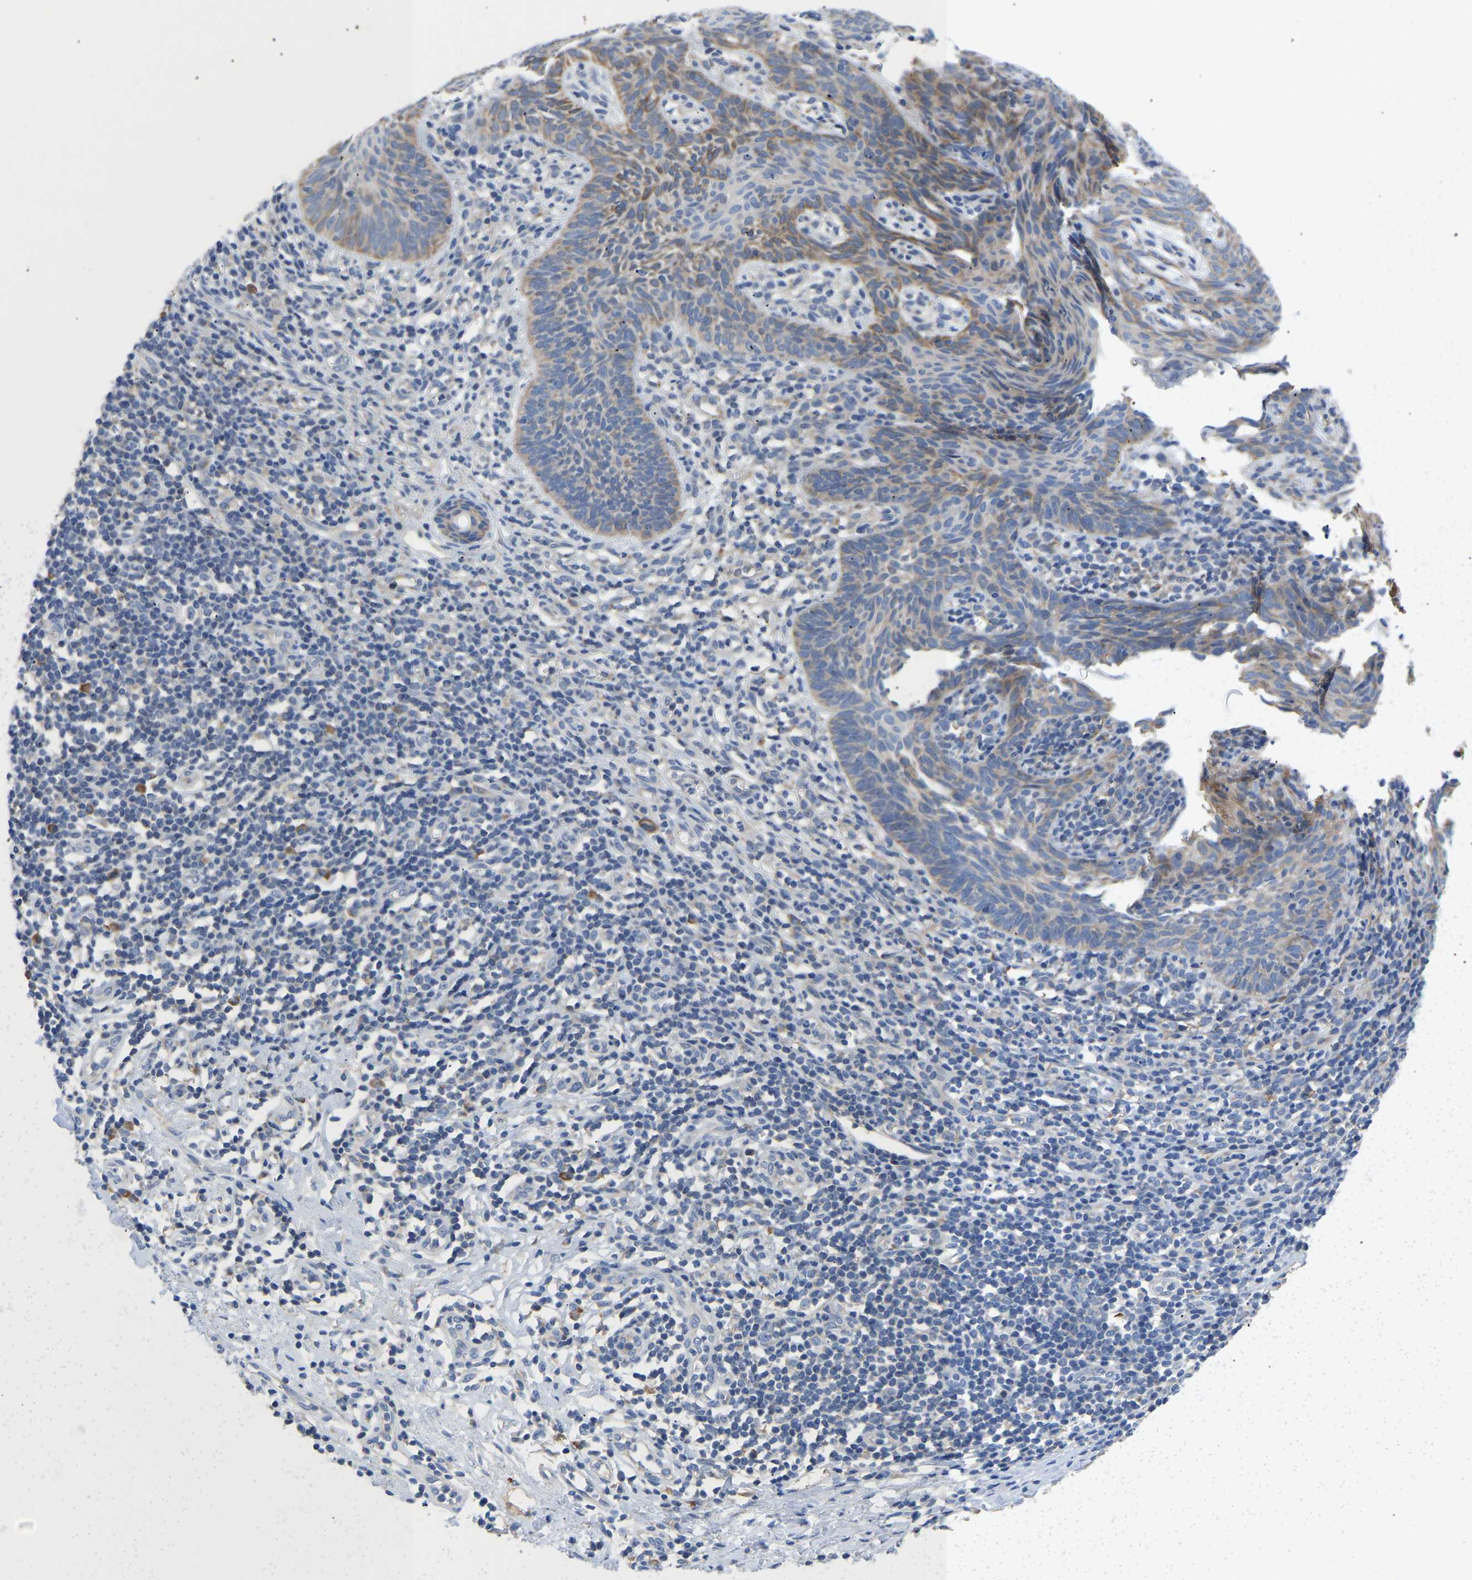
{"staining": {"intensity": "moderate", "quantity": "<25%", "location": "cytoplasmic/membranous"}, "tissue": "skin cancer", "cell_type": "Tumor cells", "image_type": "cancer", "snomed": [{"axis": "morphology", "description": "Basal cell carcinoma"}, {"axis": "topography", "description": "Skin"}], "caption": "Protein expression analysis of skin cancer shows moderate cytoplasmic/membranous staining in approximately <25% of tumor cells. The protein is shown in brown color, while the nuclei are stained blue.", "gene": "ABCA10", "patient": {"sex": "male", "age": 60}}